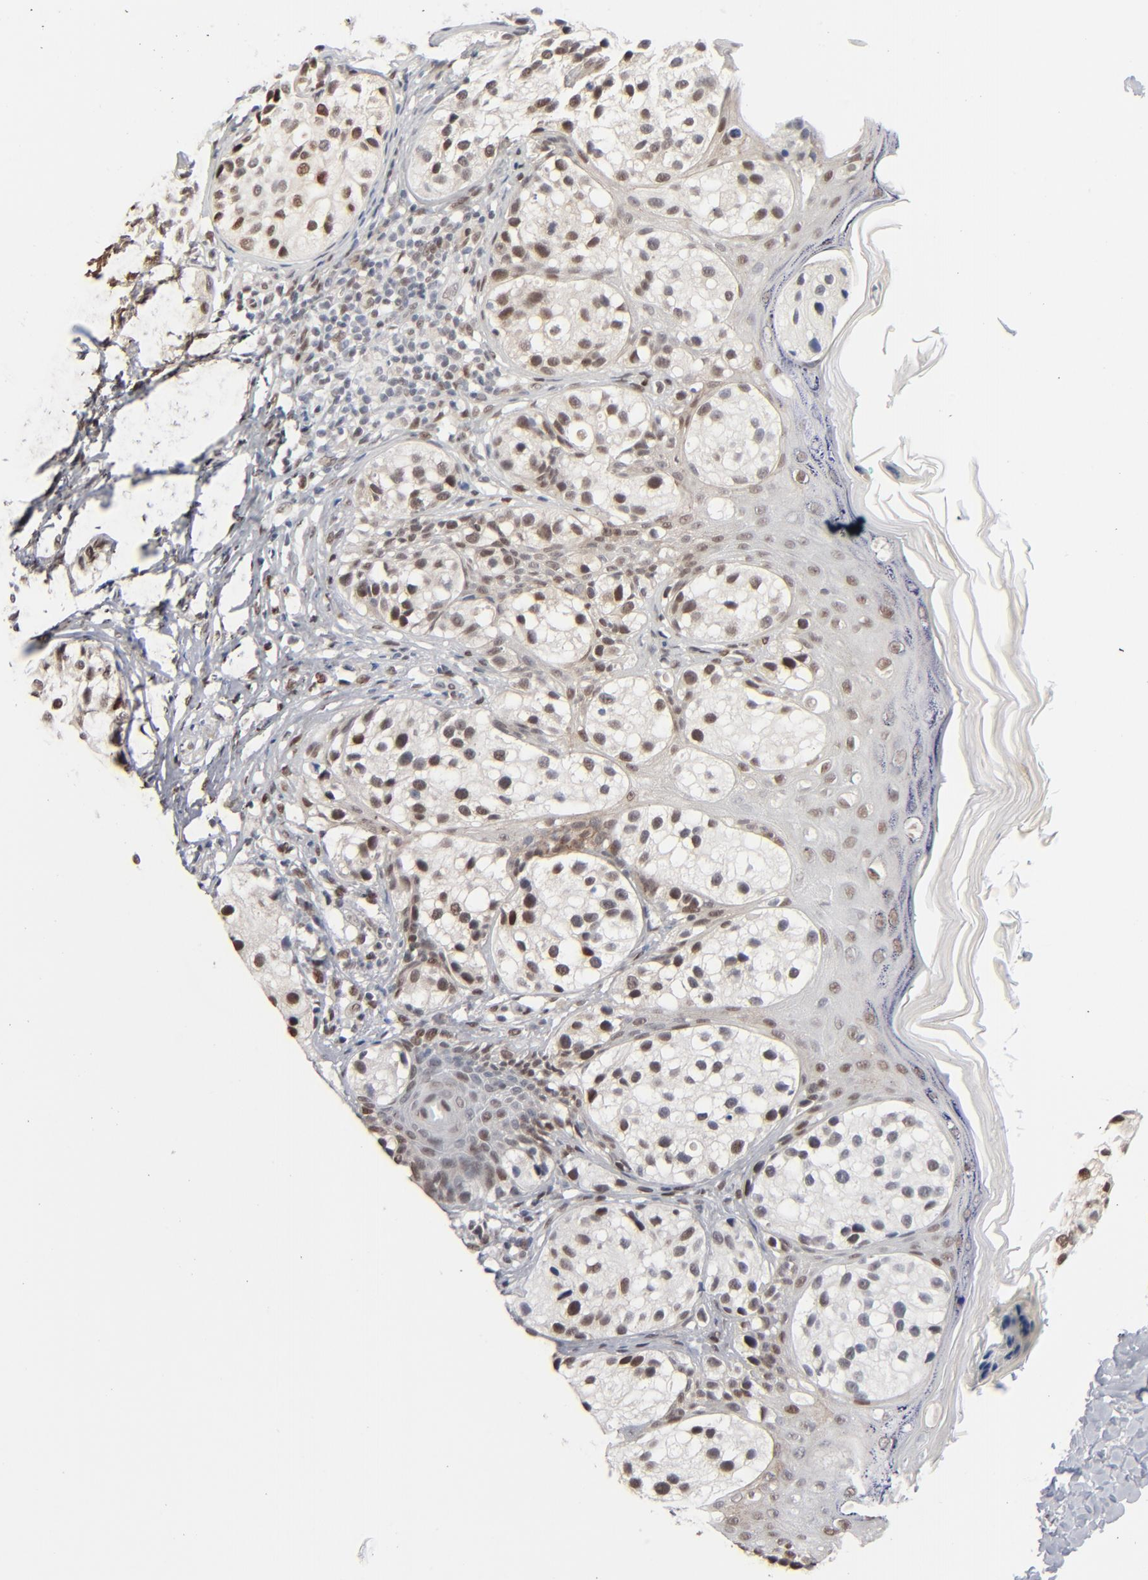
{"staining": {"intensity": "moderate", "quantity": "25%-75%", "location": "nuclear"}, "tissue": "melanoma", "cell_type": "Tumor cells", "image_type": "cancer", "snomed": [{"axis": "morphology", "description": "Malignant melanoma, NOS"}, {"axis": "topography", "description": "Skin"}], "caption": "About 25%-75% of tumor cells in human malignant melanoma show moderate nuclear protein expression as visualized by brown immunohistochemical staining.", "gene": "IRF9", "patient": {"sex": "male", "age": 23}}